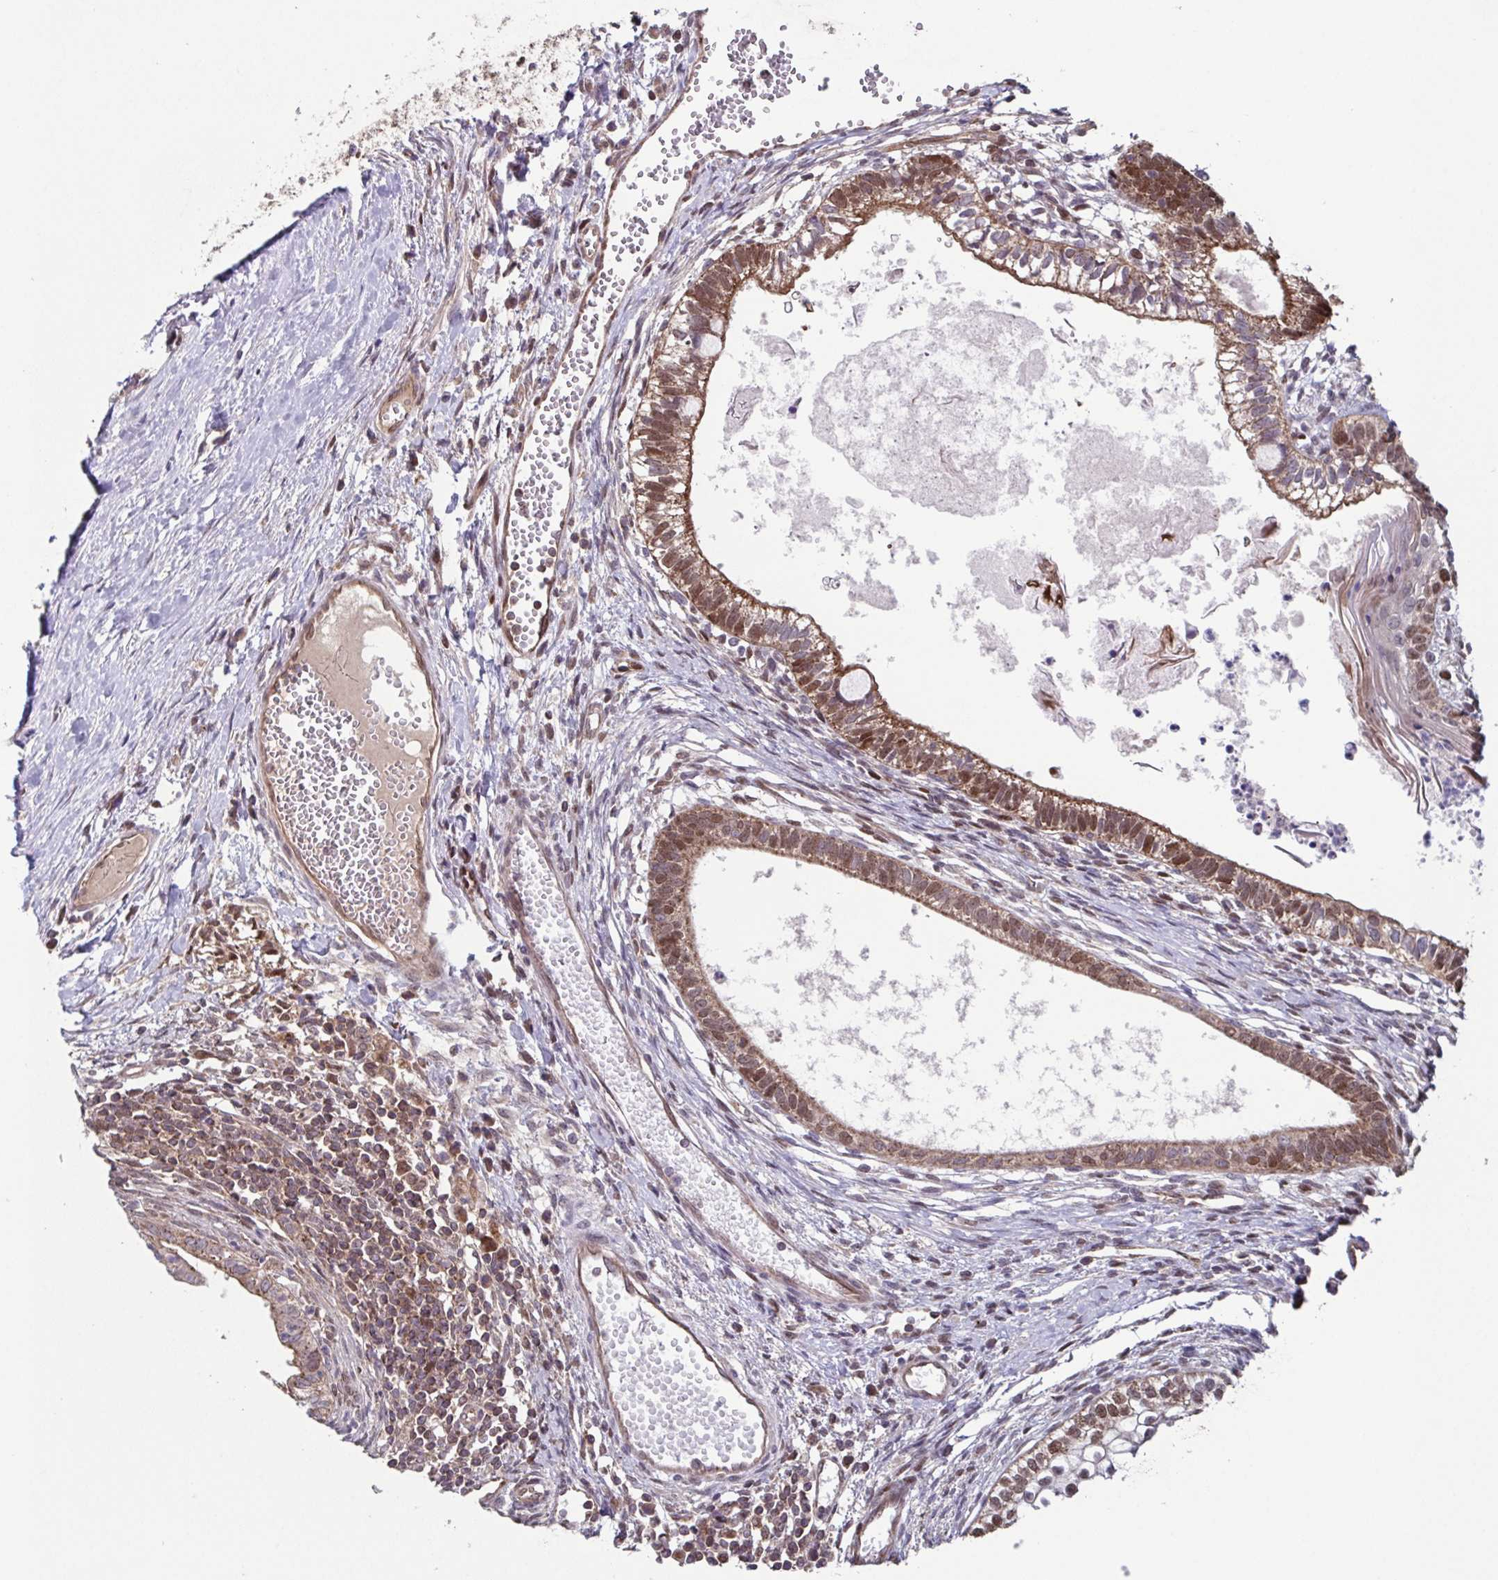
{"staining": {"intensity": "moderate", "quantity": ">75%", "location": "cytoplasmic/membranous,nuclear"}, "tissue": "testis cancer", "cell_type": "Tumor cells", "image_type": "cancer", "snomed": [{"axis": "morphology", "description": "Carcinoma, Embryonal, NOS"}, {"axis": "topography", "description": "Testis"}], "caption": "Immunohistochemical staining of human embryonal carcinoma (testis) demonstrates medium levels of moderate cytoplasmic/membranous and nuclear staining in approximately >75% of tumor cells. The staining is performed using DAB (3,3'-diaminobenzidine) brown chromogen to label protein expression. The nuclei are counter-stained blue using hematoxylin.", "gene": "TTC19", "patient": {"sex": "male", "age": 37}}